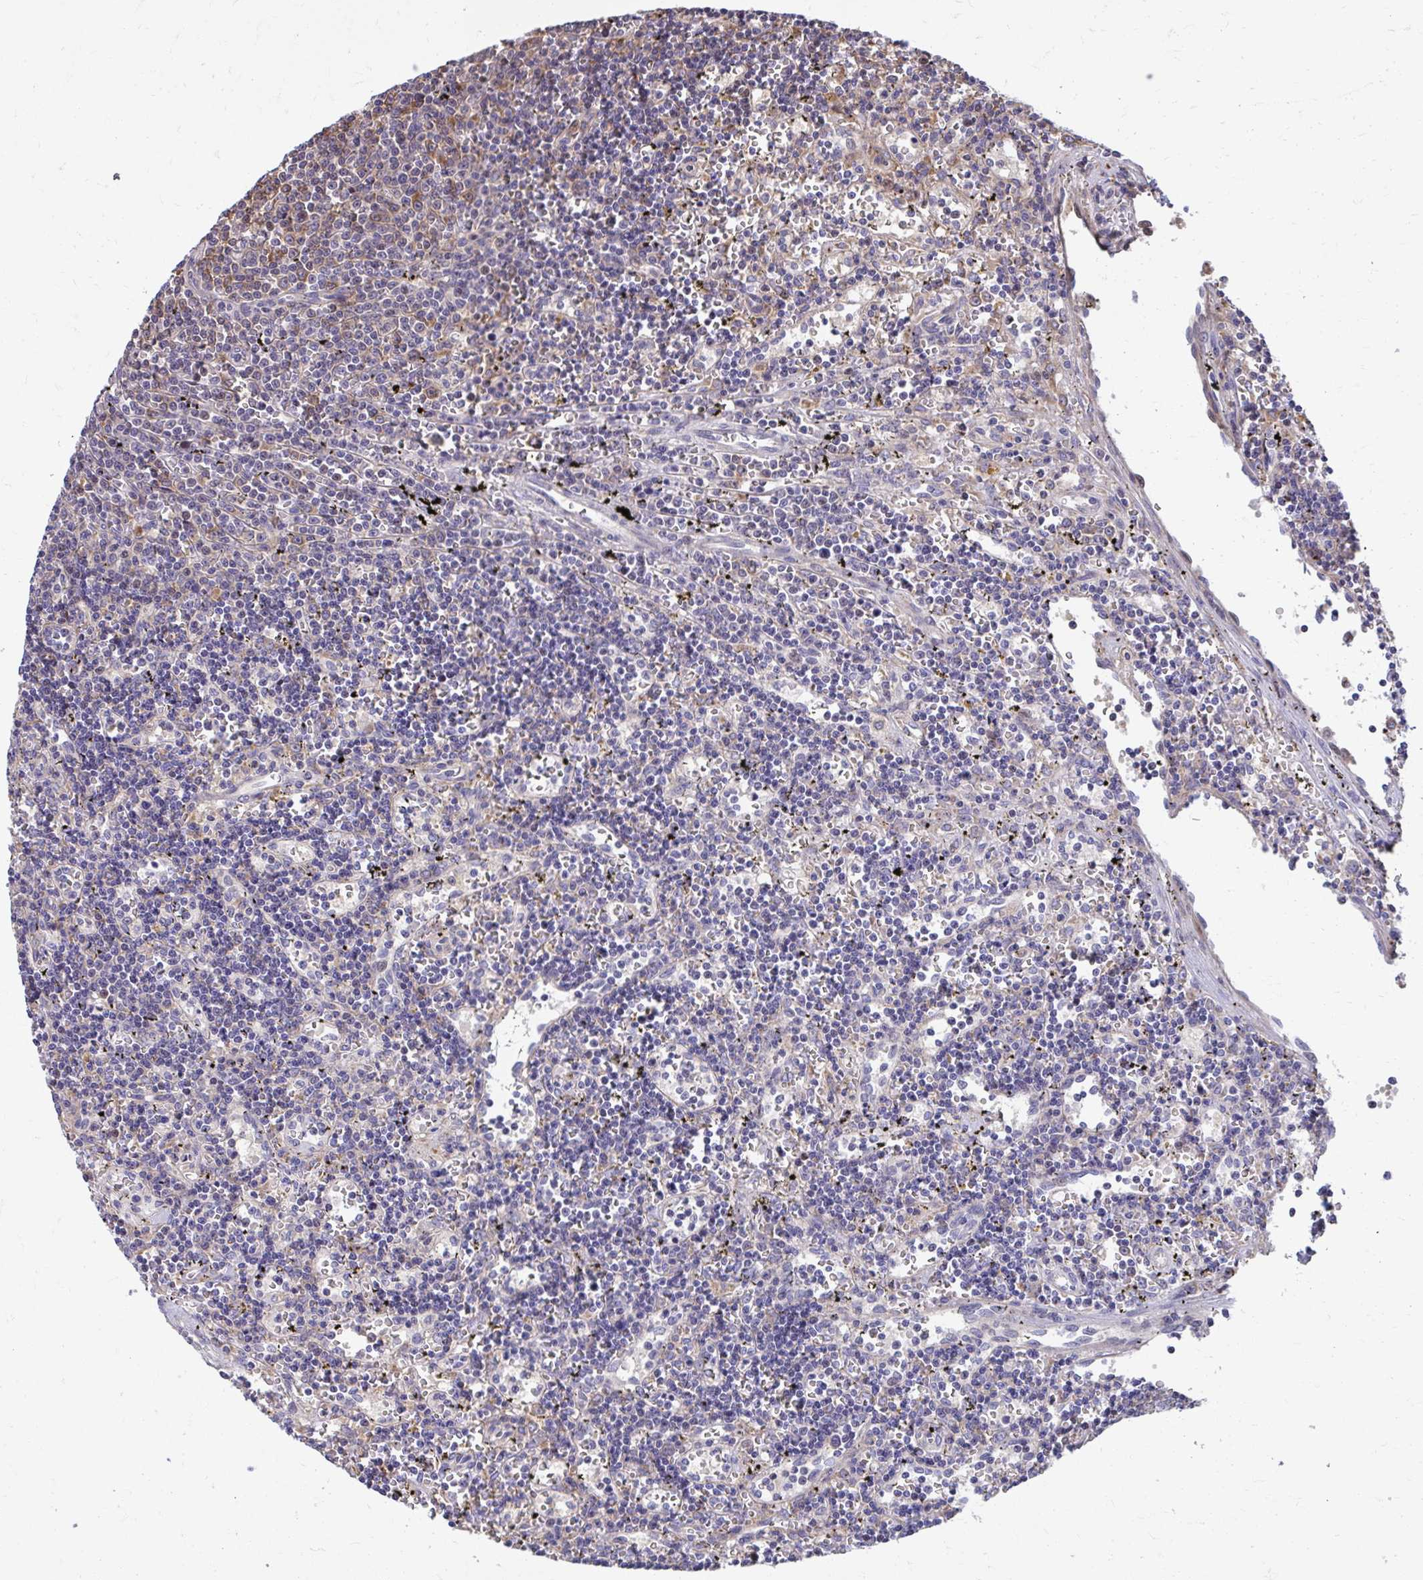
{"staining": {"intensity": "negative", "quantity": "none", "location": "none"}, "tissue": "lymphoma", "cell_type": "Tumor cells", "image_type": "cancer", "snomed": [{"axis": "morphology", "description": "Malignant lymphoma, non-Hodgkin's type, Low grade"}, {"axis": "topography", "description": "Spleen"}], "caption": "Lymphoma was stained to show a protein in brown. There is no significant expression in tumor cells. (DAB (3,3'-diaminobenzidine) immunohistochemistry (IHC) with hematoxylin counter stain).", "gene": "ZNF778", "patient": {"sex": "male", "age": 60}}